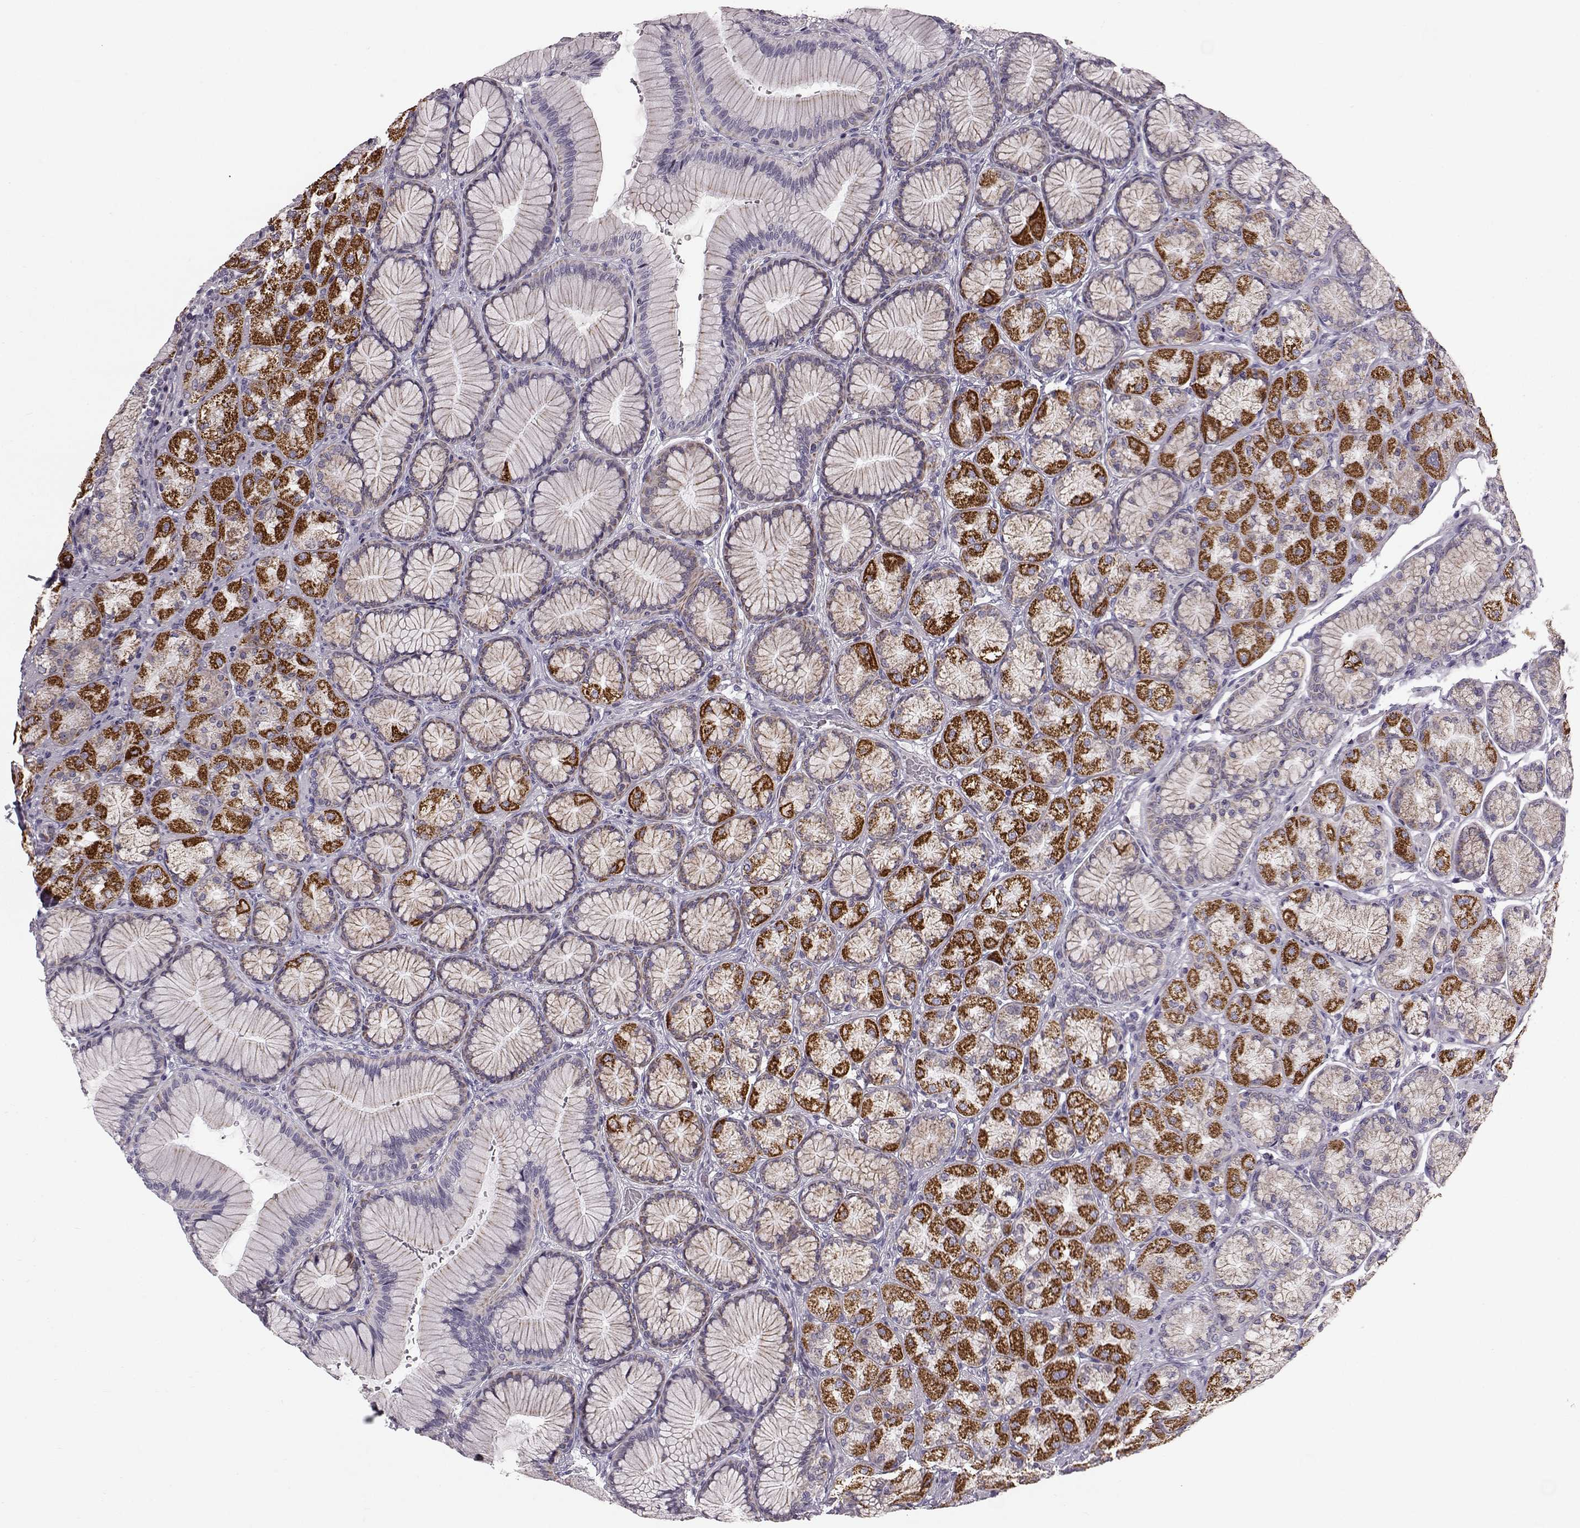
{"staining": {"intensity": "strong", "quantity": "25%-75%", "location": "cytoplasmic/membranous"}, "tissue": "stomach", "cell_type": "Glandular cells", "image_type": "normal", "snomed": [{"axis": "morphology", "description": "Normal tissue, NOS"}, {"axis": "morphology", "description": "Adenocarcinoma, NOS"}, {"axis": "morphology", "description": "Adenocarcinoma, High grade"}, {"axis": "topography", "description": "Stomach, upper"}, {"axis": "topography", "description": "Stomach"}], "caption": "IHC photomicrograph of normal stomach: stomach stained using immunohistochemistry (IHC) displays high levels of strong protein expression localized specifically in the cytoplasmic/membranous of glandular cells, appearing as a cytoplasmic/membranous brown color.", "gene": "ATP5MF", "patient": {"sex": "female", "age": 65}}